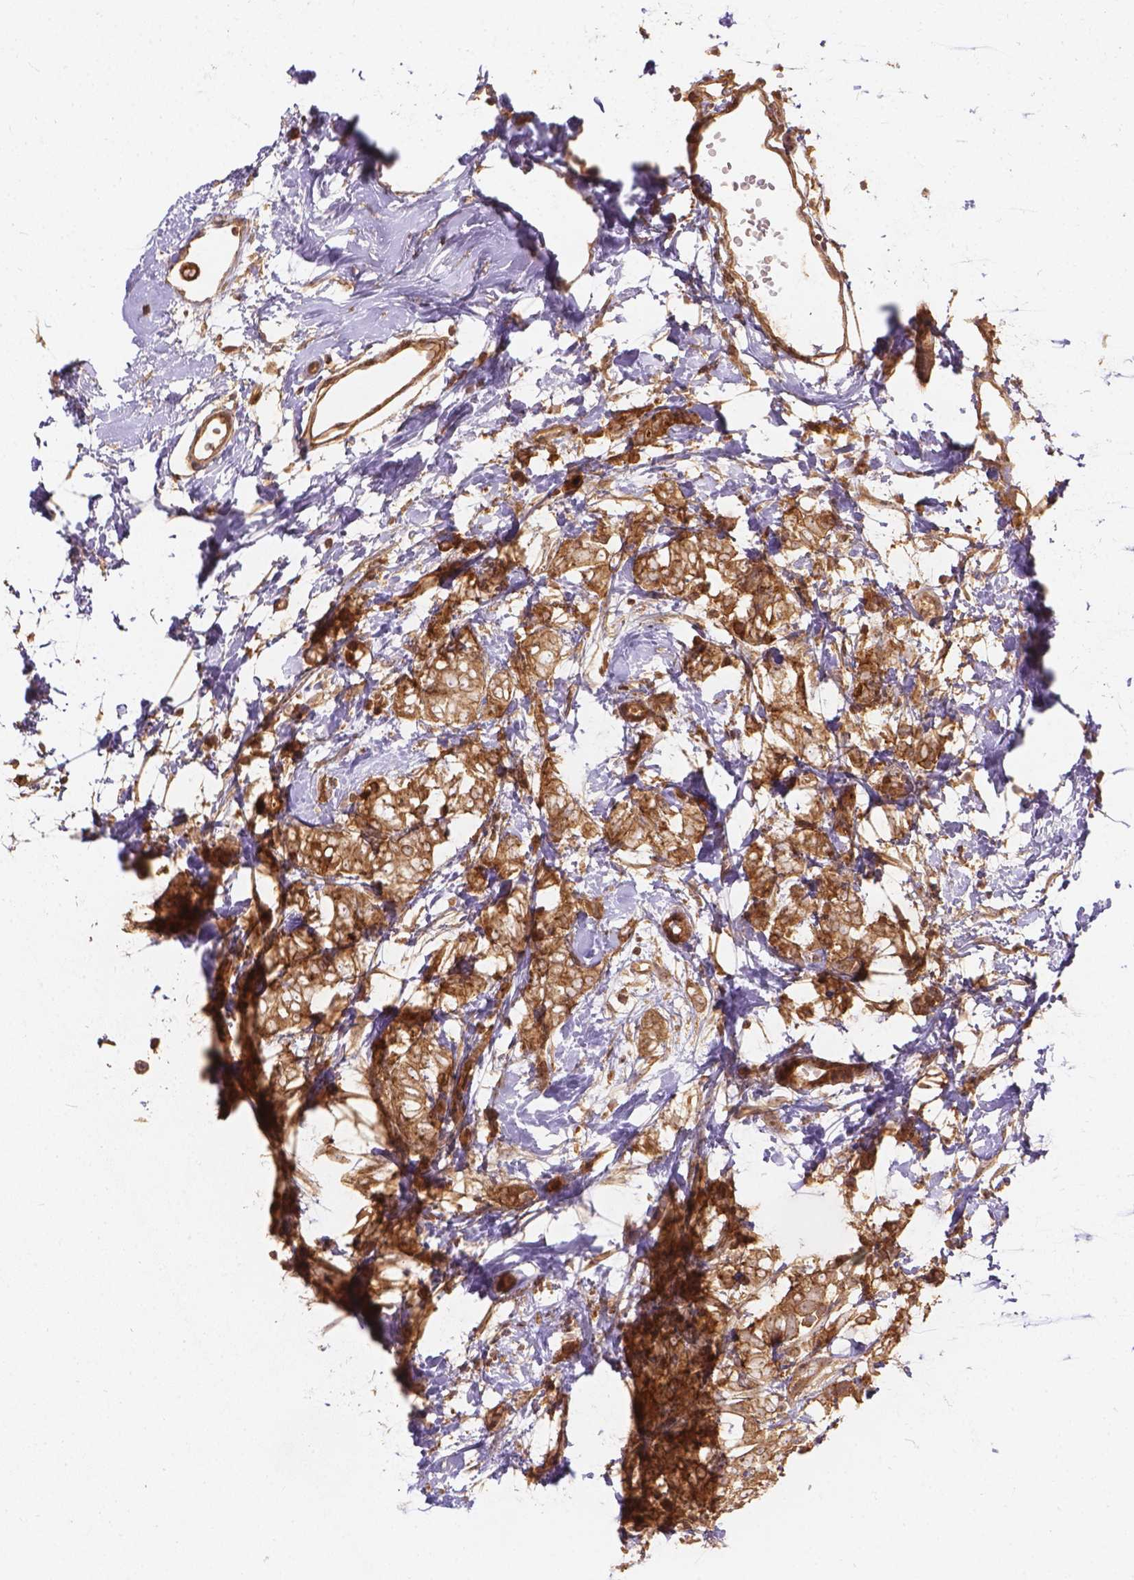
{"staining": {"intensity": "moderate", "quantity": ">75%", "location": "cytoplasmic/membranous"}, "tissue": "breast cancer", "cell_type": "Tumor cells", "image_type": "cancer", "snomed": [{"axis": "morphology", "description": "Duct carcinoma"}, {"axis": "topography", "description": "Breast"}], "caption": "IHC of breast cancer (intraductal carcinoma) demonstrates medium levels of moderate cytoplasmic/membranous staining in approximately >75% of tumor cells. (DAB (3,3'-diaminobenzidine) IHC, brown staining for protein, blue staining for nuclei).", "gene": "XPR1", "patient": {"sex": "female", "age": 40}}